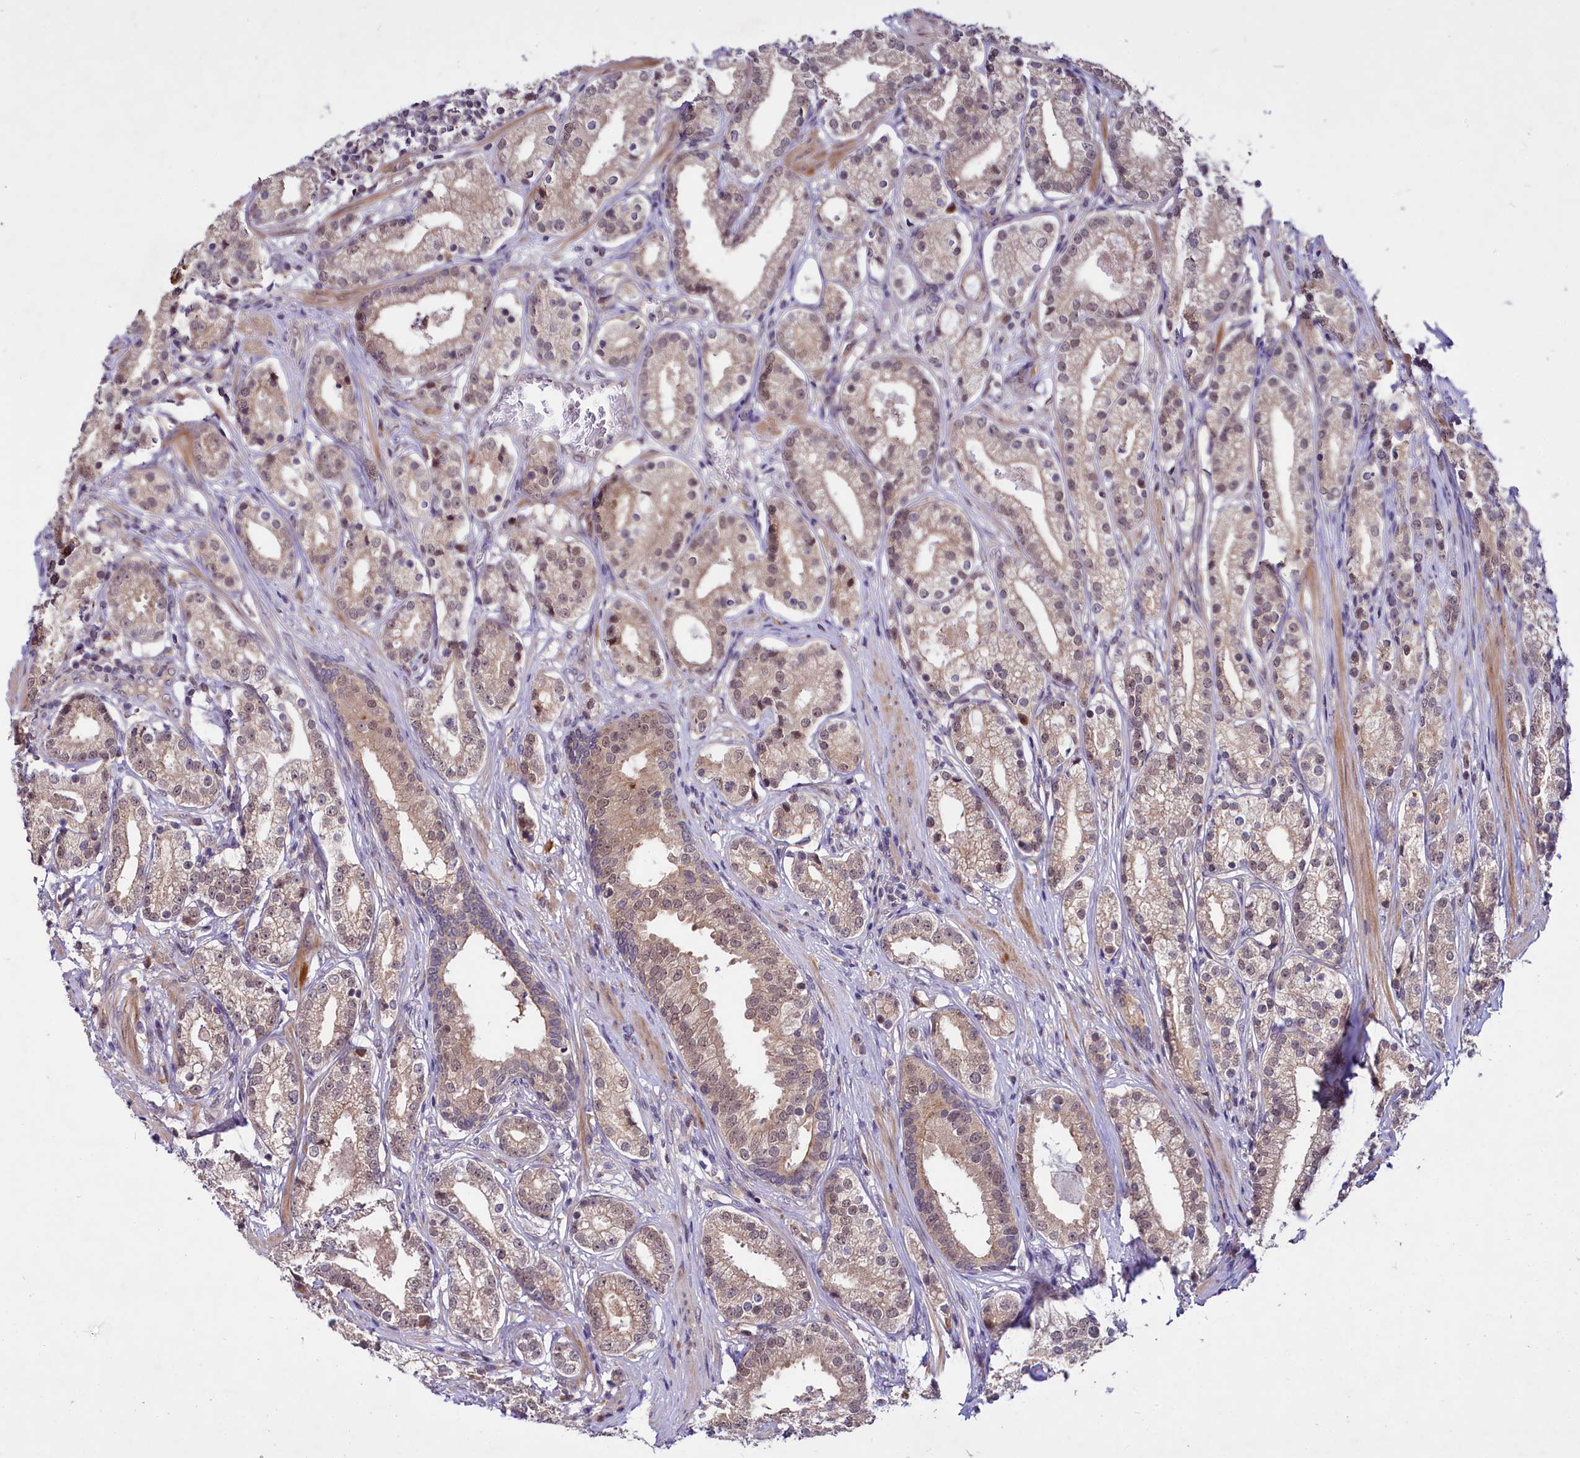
{"staining": {"intensity": "weak", "quantity": "25%-75%", "location": "cytoplasmic/membranous,nuclear"}, "tissue": "prostate cancer", "cell_type": "Tumor cells", "image_type": "cancer", "snomed": [{"axis": "morphology", "description": "Adenocarcinoma, High grade"}, {"axis": "topography", "description": "Prostate"}], "caption": "A micrograph showing weak cytoplasmic/membranous and nuclear positivity in about 25%-75% of tumor cells in prostate high-grade adenocarcinoma, as visualized by brown immunohistochemical staining.", "gene": "UBE3A", "patient": {"sex": "male", "age": 69}}